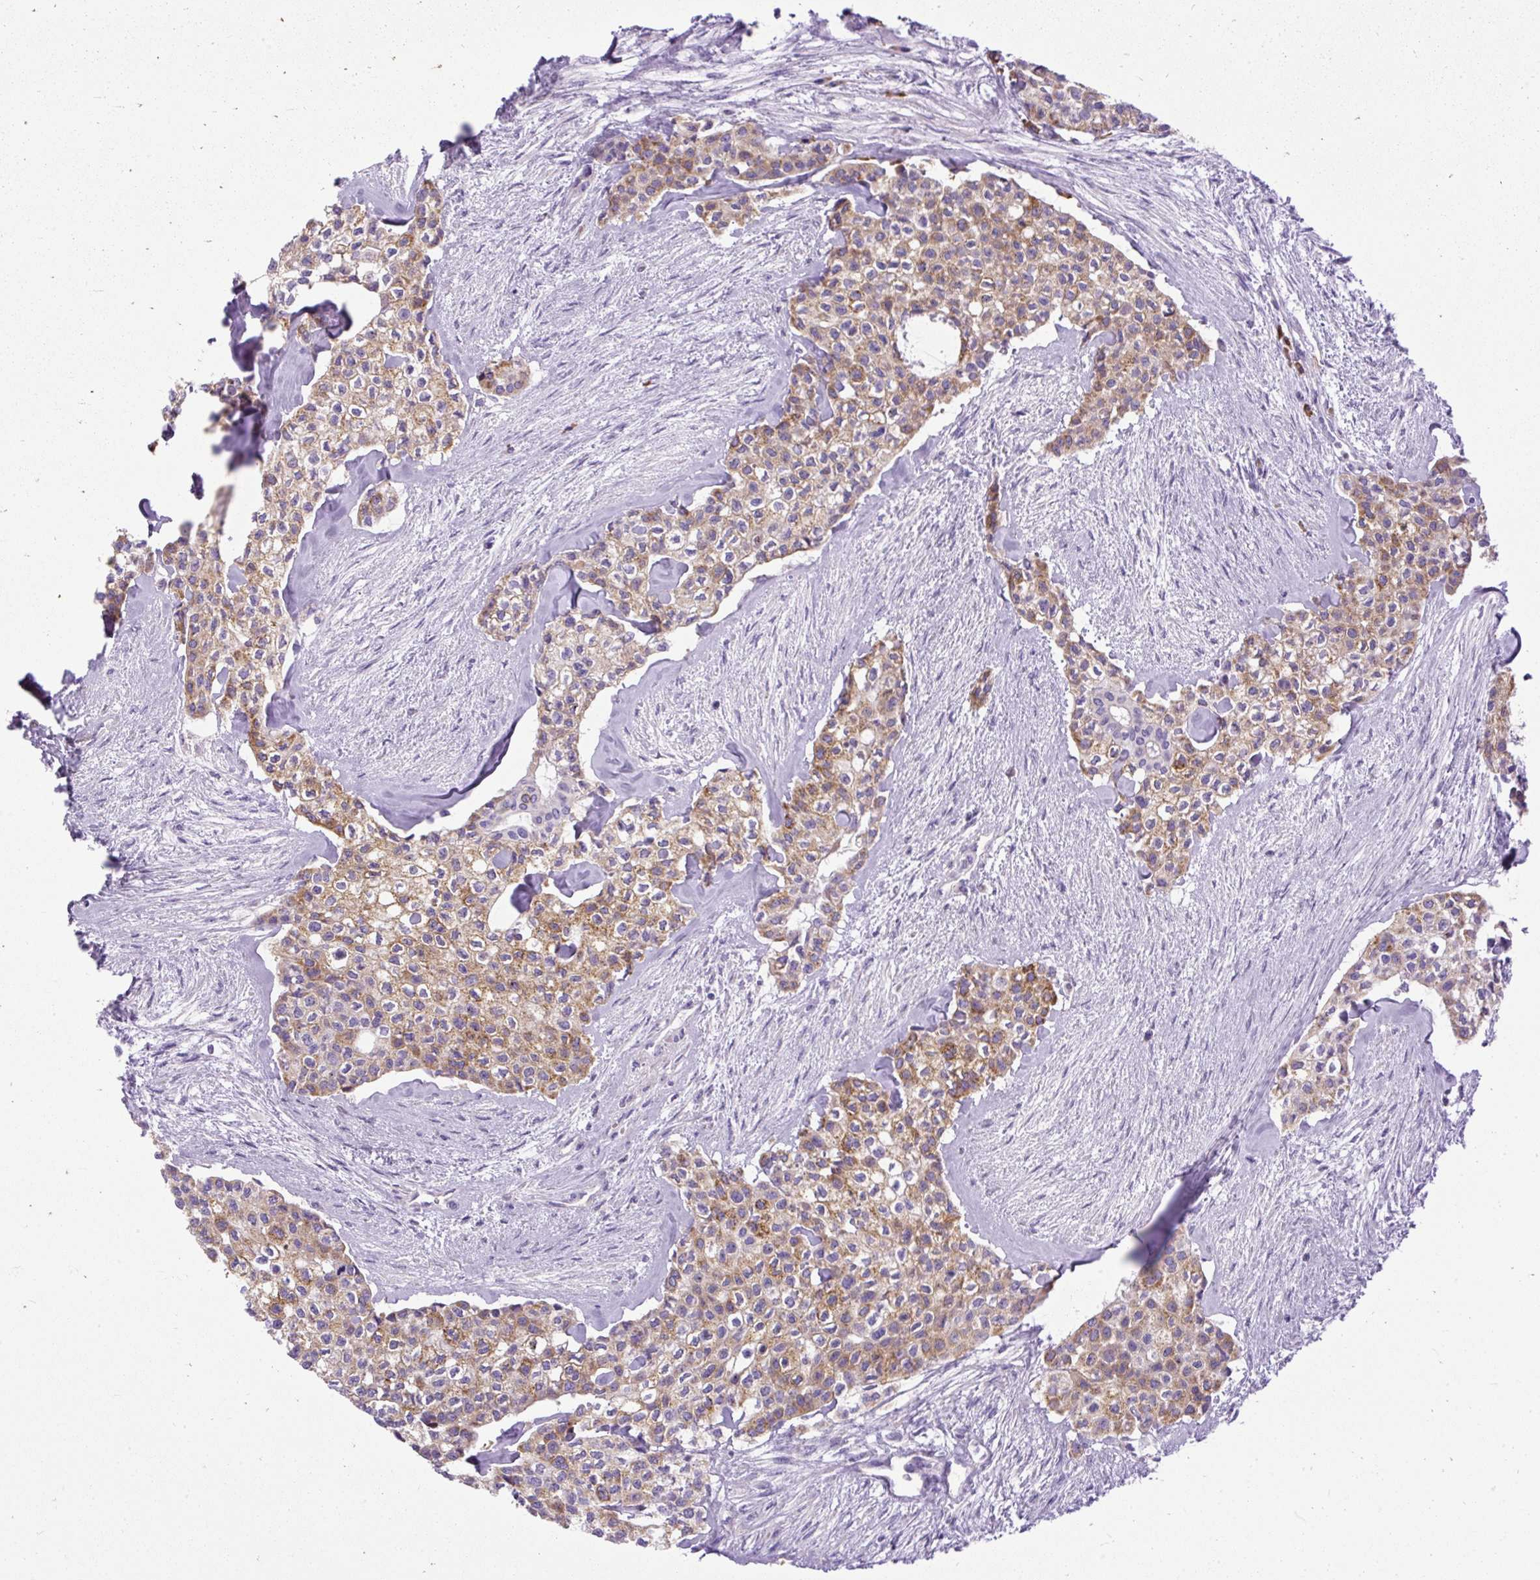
{"staining": {"intensity": "moderate", "quantity": ">75%", "location": "cytoplasmic/membranous"}, "tissue": "head and neck cancer", "cell_type": "Tumor cells", "image_type": "cancer", "snomed": [{"axis": "morphology", "description": "Adenocarcinoma, NOS"}, {"axis": "topography", "description": "Head-Neck"}], "caption": "Adenocarcinoma (head and neck) stained for a protein displays moderate cytoplasmic/membranous positivity in tumor cells.", "gene": "SYBU", "patient": {"sex": "male", "age": 81}}